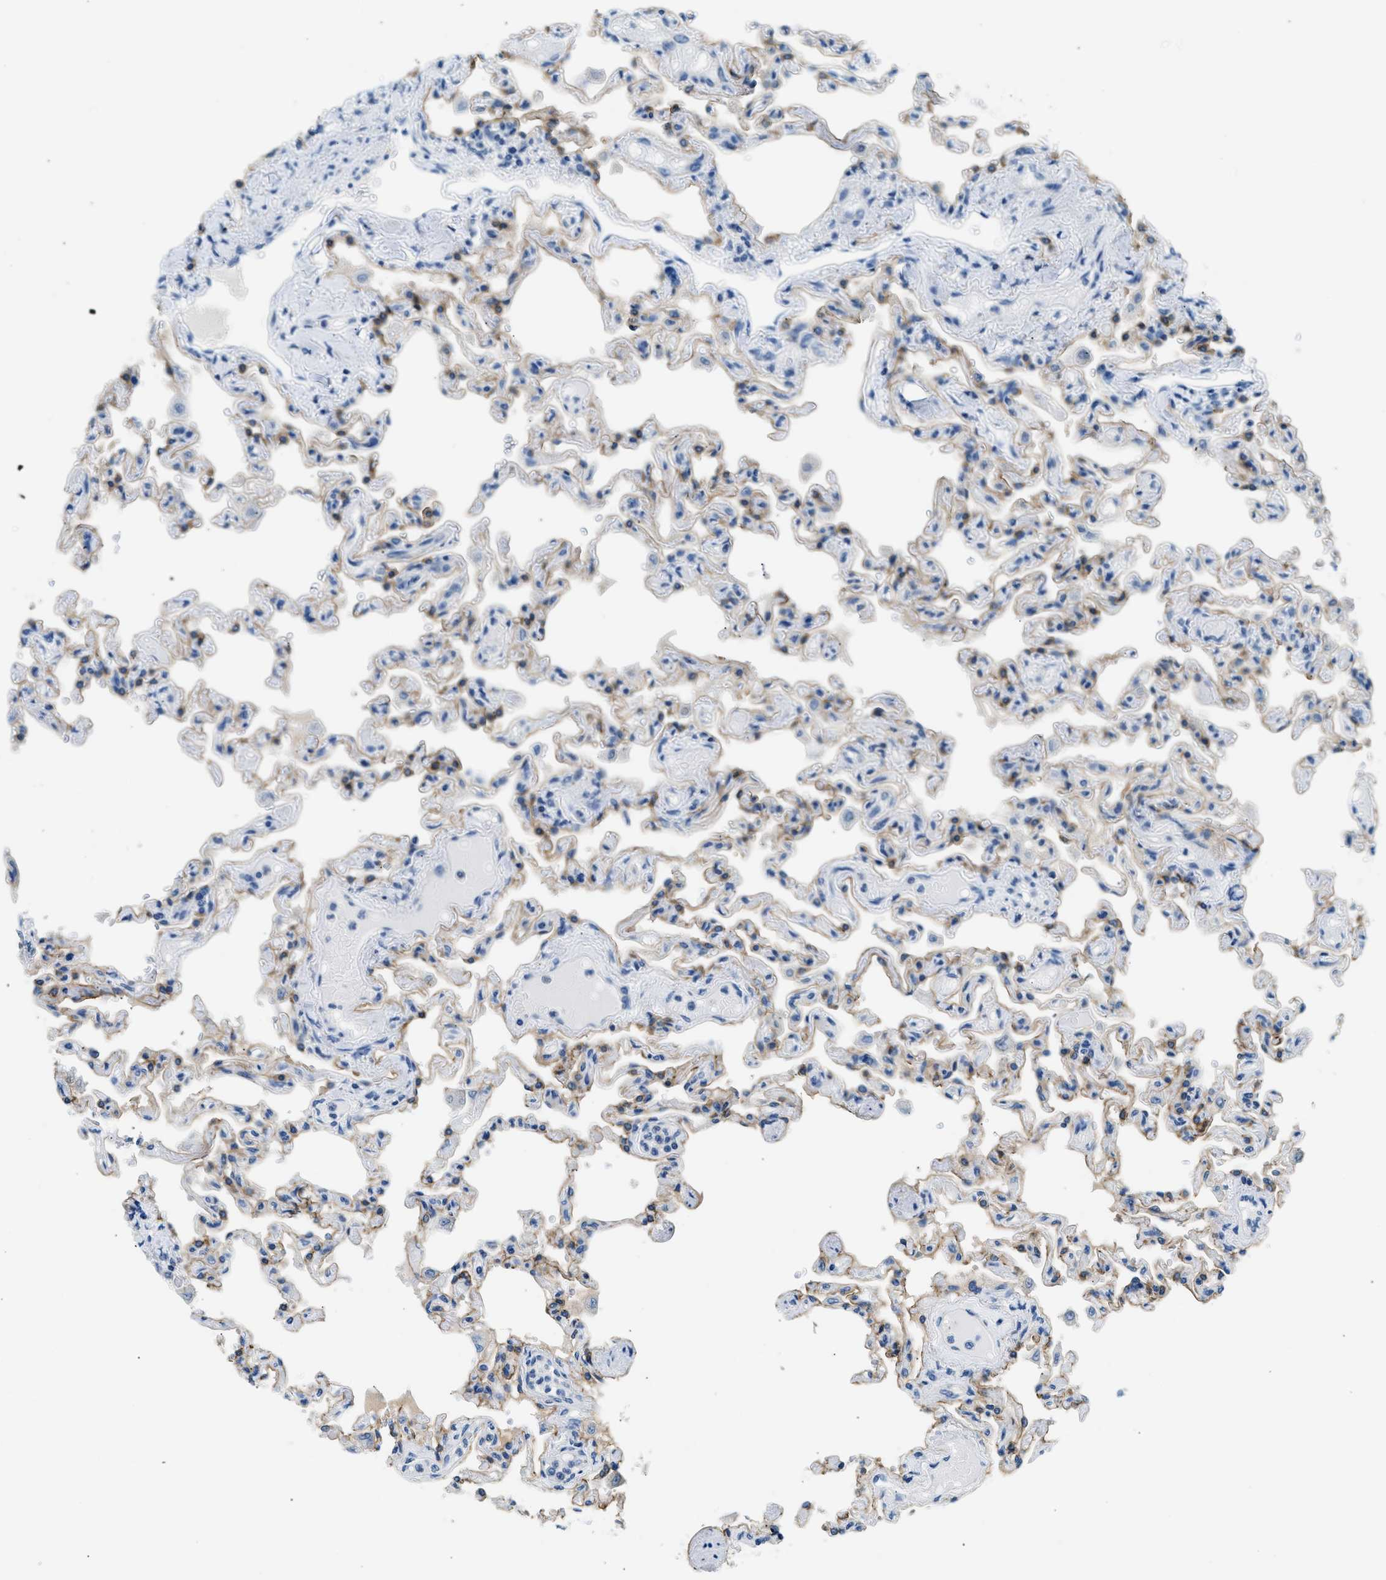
{"staining": {"intensity": "weak", "quantity": "25%-75%", "location": "cytoplasmic/membranous"}, "tissue": "lung", "cell_type": "Alveolar cells", "image_type": "normal", "snomed": [{"axis": "morphology", "description": "Normal tissue, NOS"}, {"axis": "topography", "description": "Lung"}], "caption": "Brown immunohistochemical staining in normal human lung shows weak cytoplasmic/membranous positivity in approximately 25%-75% of alveolar cells. (Stains: DAB (3,3'-diaminobenzidine) in brown, nuclei in blue, Microscopy: brightfield microscopy at high magnification).", "gene": "CLDN18", "patient": {"sex": "male", "age": 21}}